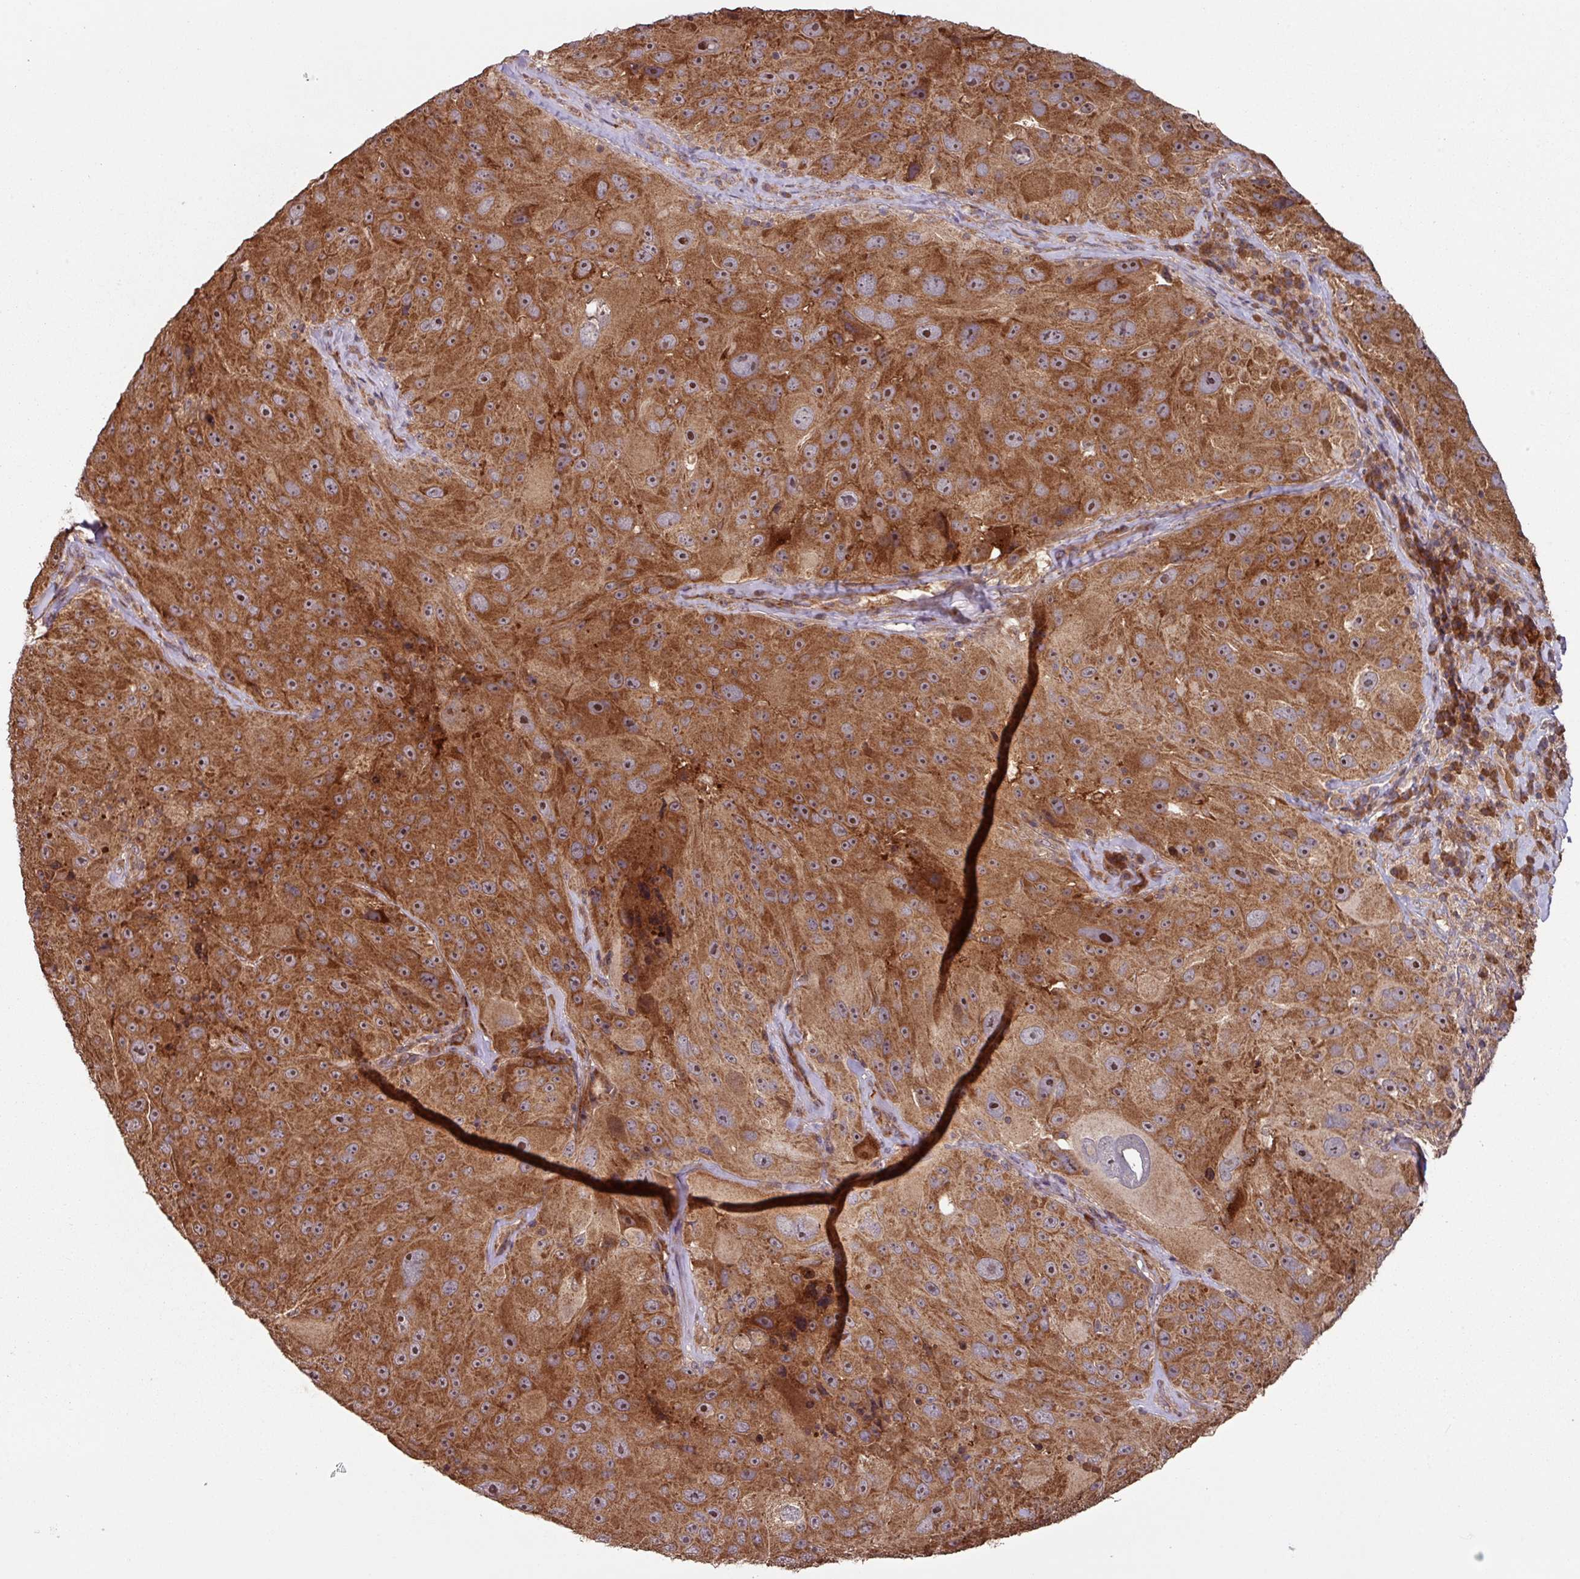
{"staining": {"intensity": "strong", "quantity": ">75%", "location": "cytoplasmic/membranous,nuclear"}, "tissue": "melanoma", "cell_type": "Tumor cells", "image_type": "cancer", "snomed": [{"axis": "morphology", "description": "Malignant melanoma, Metastatic site"}, {"axis": "topography", "description": "Lymph node"}], "caption": "Immunohistochemistry (IHC) image of melanoma stained for a protein (brown), which reveals high levels of strong cytoplasmic/membranous and nuclear staining in approximately >75% of tumor cells.", "gene": "MRRF", "patient": {"sex": "male", "age": 62}}